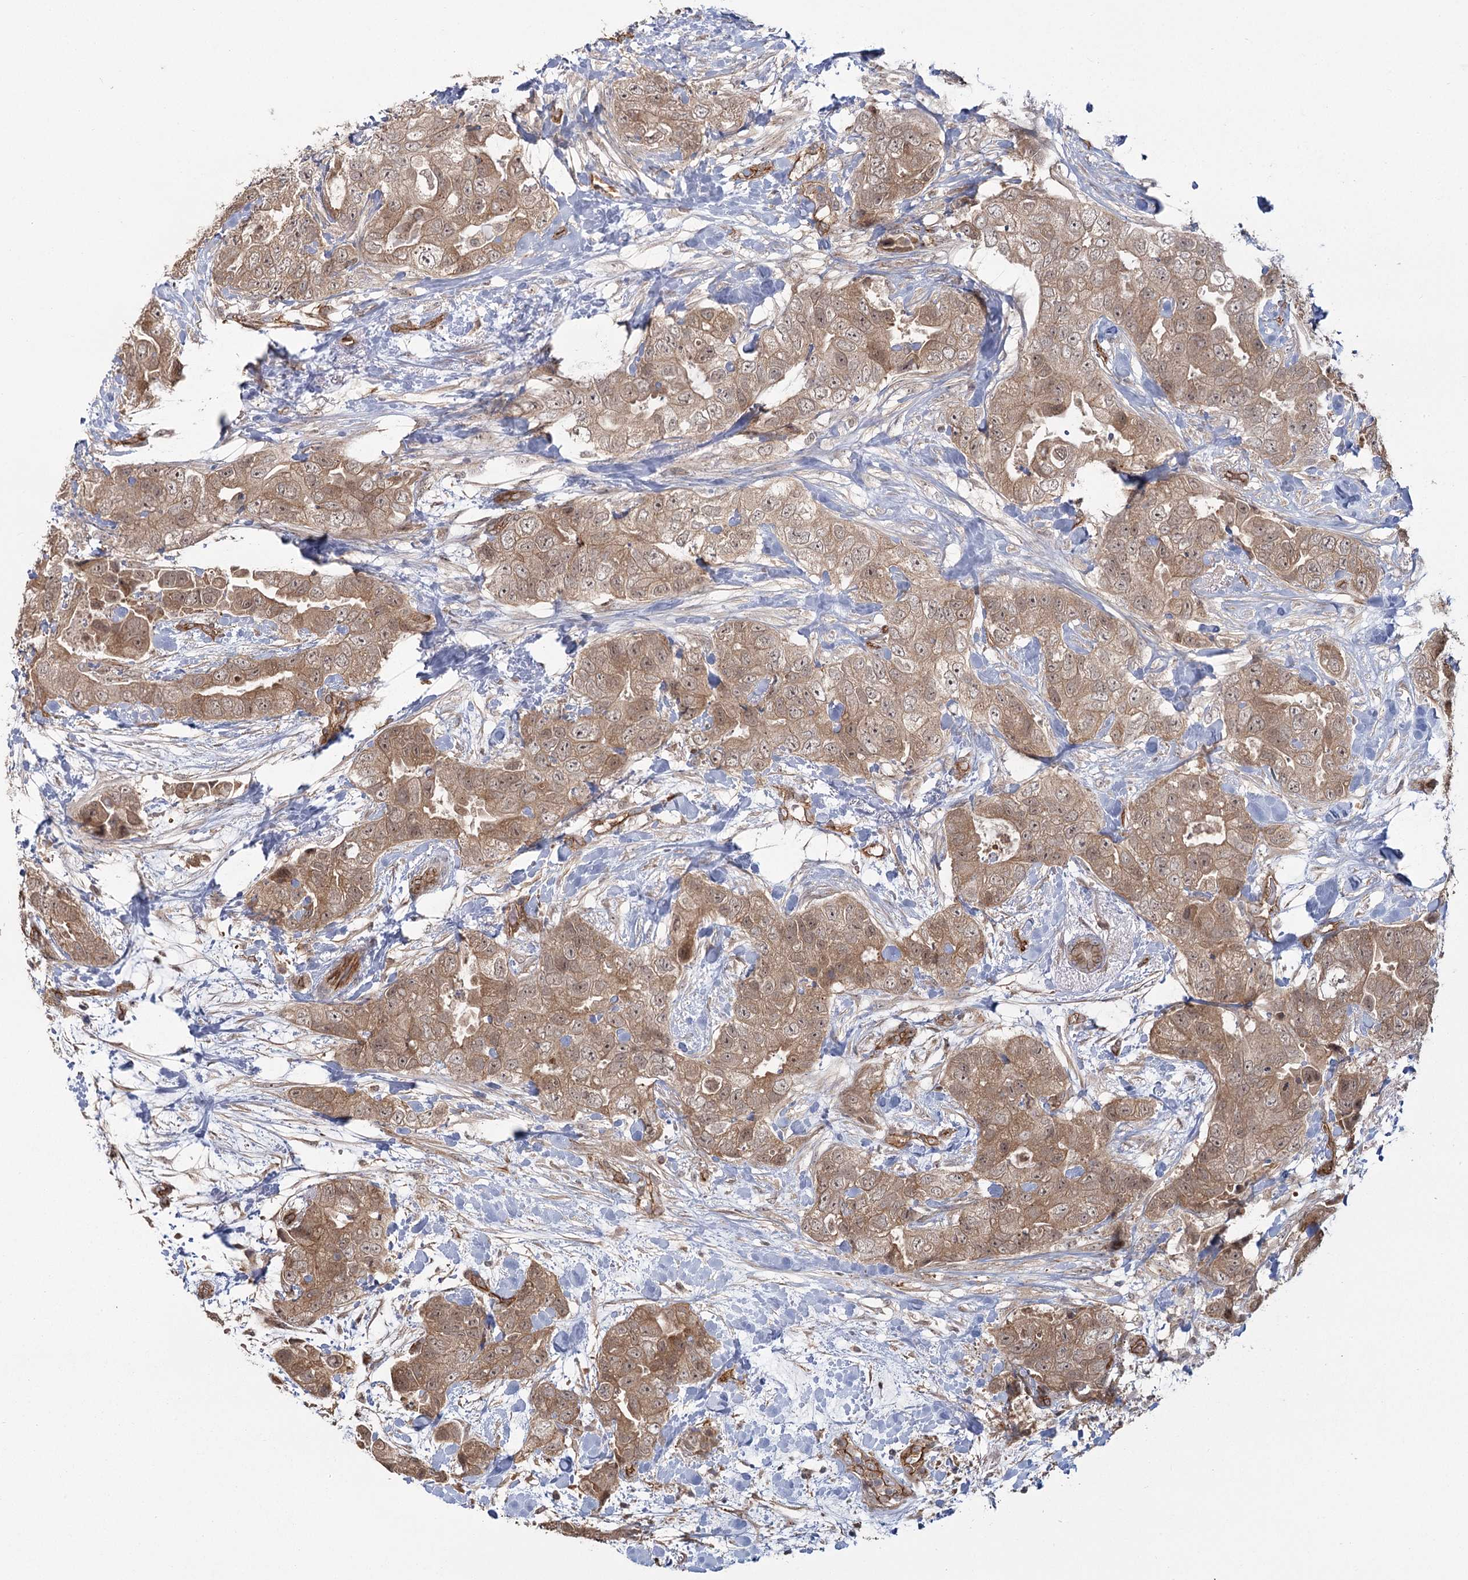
{"staining": {"intensity": "moderate", "quantity": ">75%", "location": "cytoplasmic/membranous,nuclear"}, "tissue": "breast cancer", "cell_type": "Tumor cells", "image_type": "cancer", "snomed": [{"axis": "morphology", "description": "Duct carcinoma"}, {"axis": "topography", "description": "Breast"}], "caption": "Immunohistochemical staining of breast cancer (intraductal carcinoma) demonstrates medium levels of moderate cytoplasmic/membranous and nuclear protein staining in about >75% of tumor cells. Nuclei are stained in blue.", "gene": "RPP14", "patient": {"sex": "female", "age": 62}}